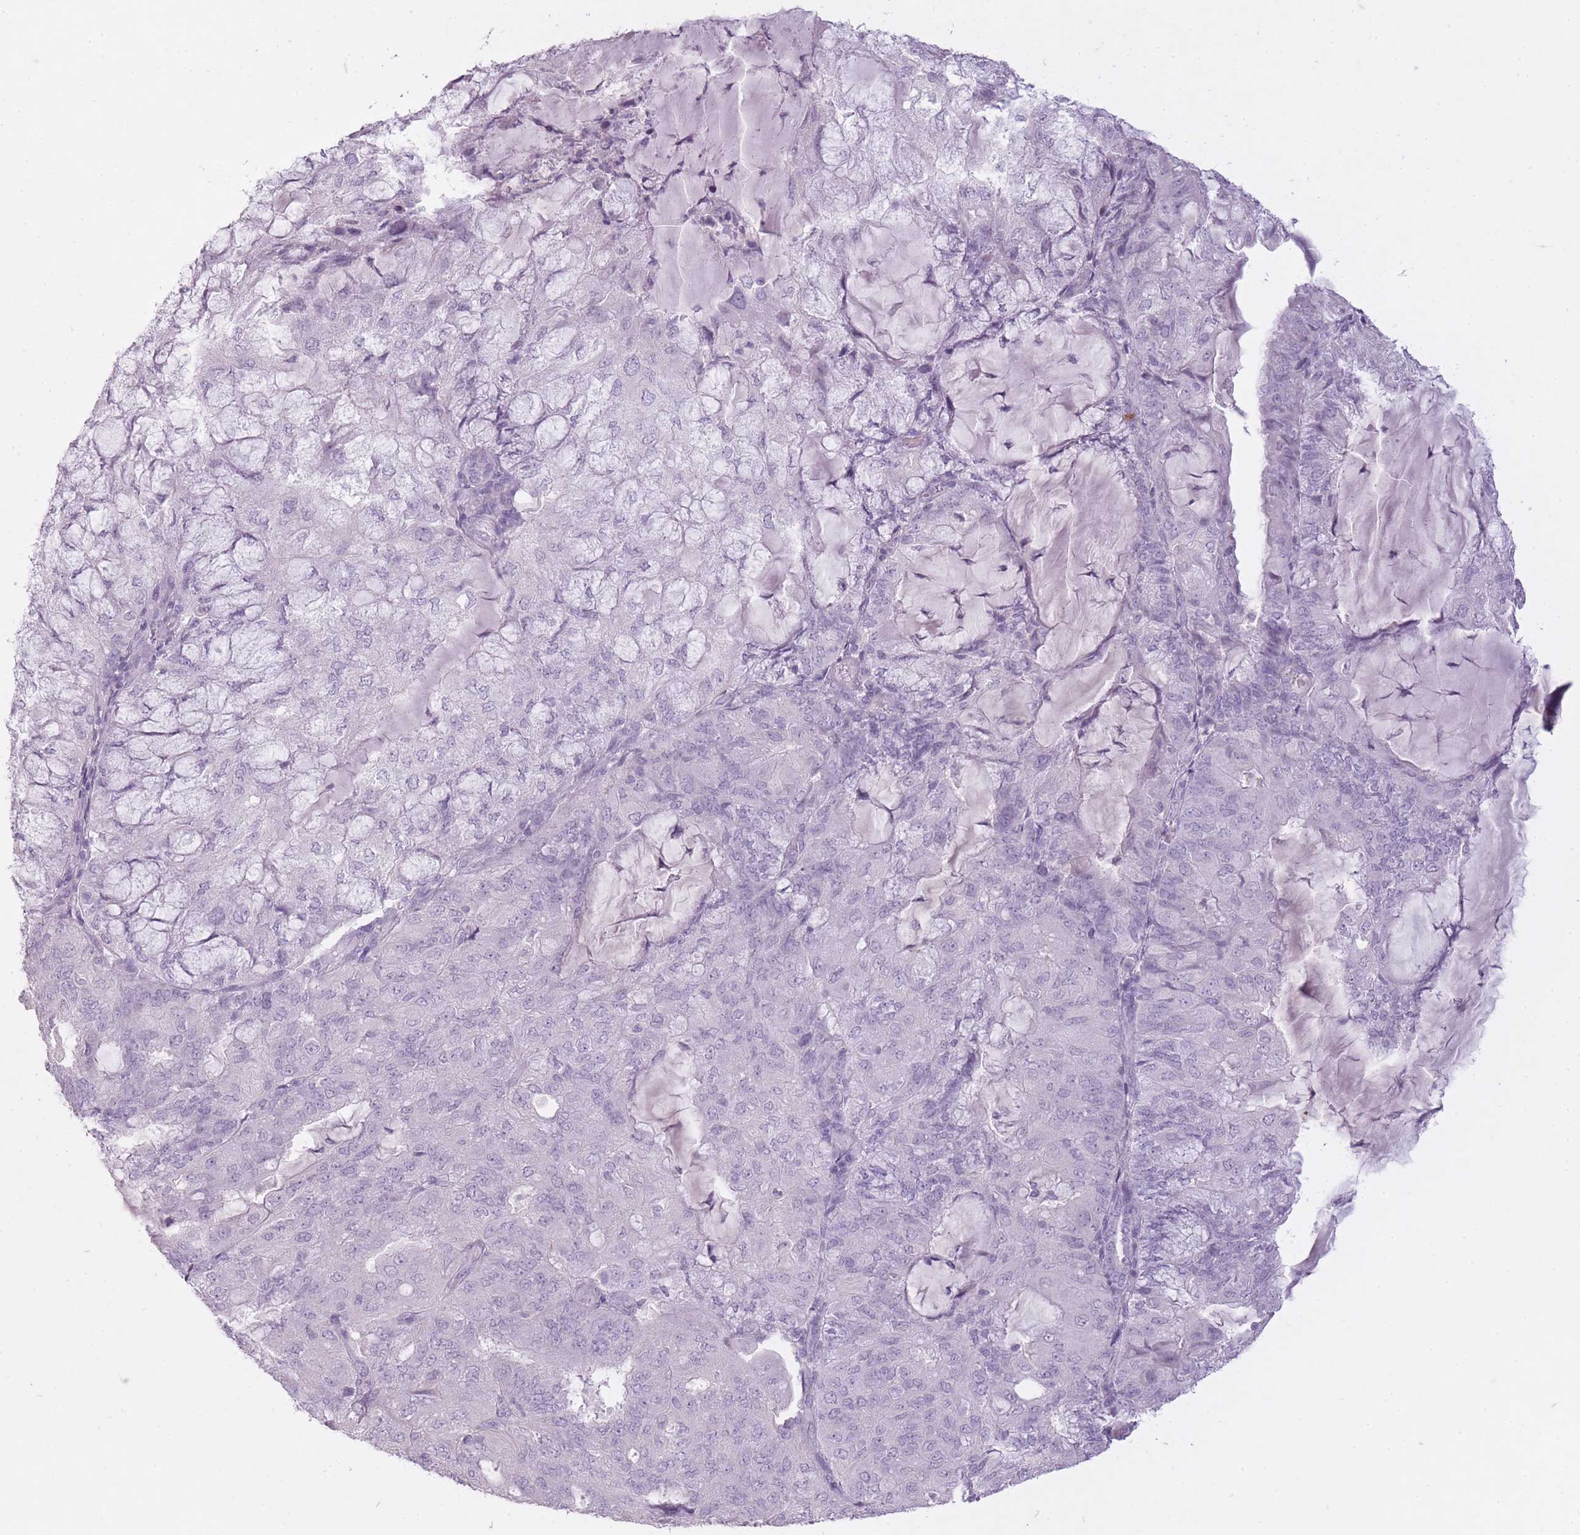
{"staining": {"intensity": "negative", "quantity": "none", "location": "none"}, "tissue": "endometrial cancer", "cell_type": "Tumor cells", "image_type": "cancer", "snomed": [{"axis": "morphology", "description": "Adenocarcinoma, NOS"}, {"axis": "topography", "description": "Endometrium"}], "caption": "Tumor cells are negative for protein expression in human adenocarcinoma (endometrial).", "gene": "RFX4", "patient": {"sex": "female", "age": 81}}